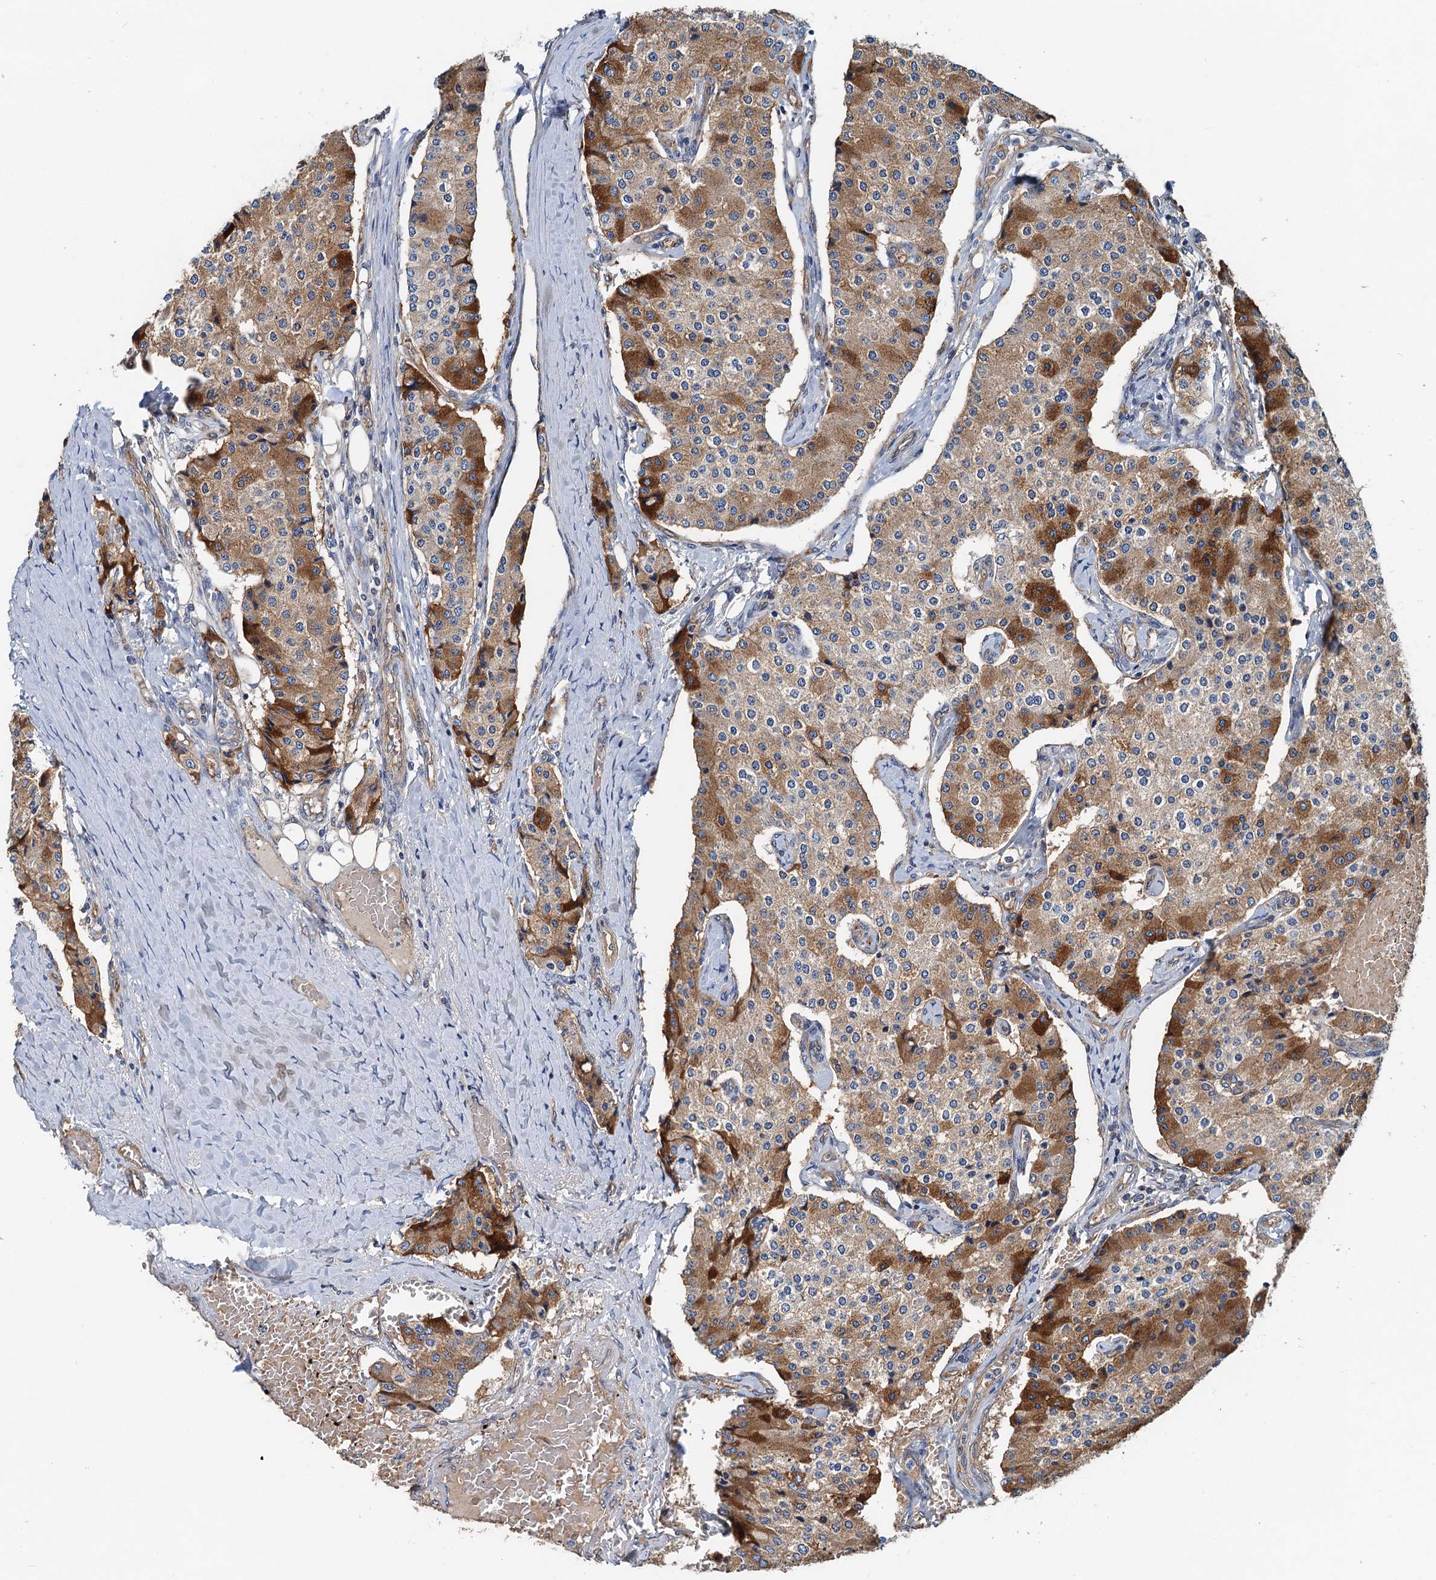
{"staining": {"intensity": "strong", "quantity": "25%-75%", "location": "cytoplasmic/membranous"}, "tissue": "carcinoid", "cell_type": "Tumor cells", "image_type": "cancer", "snomed": [{"axis": "morphology", "description": "Carcinoid, malignant, NOS"}, {"axis": "topography", "description": "Colon"}], "caption": "Malignant carcinoid stained for a protein exhibits strong cytoplasmic/membranous positivity in tumor cells.", "gene": "ROGDI", "patient": {"sex": "female", "age": 52}}